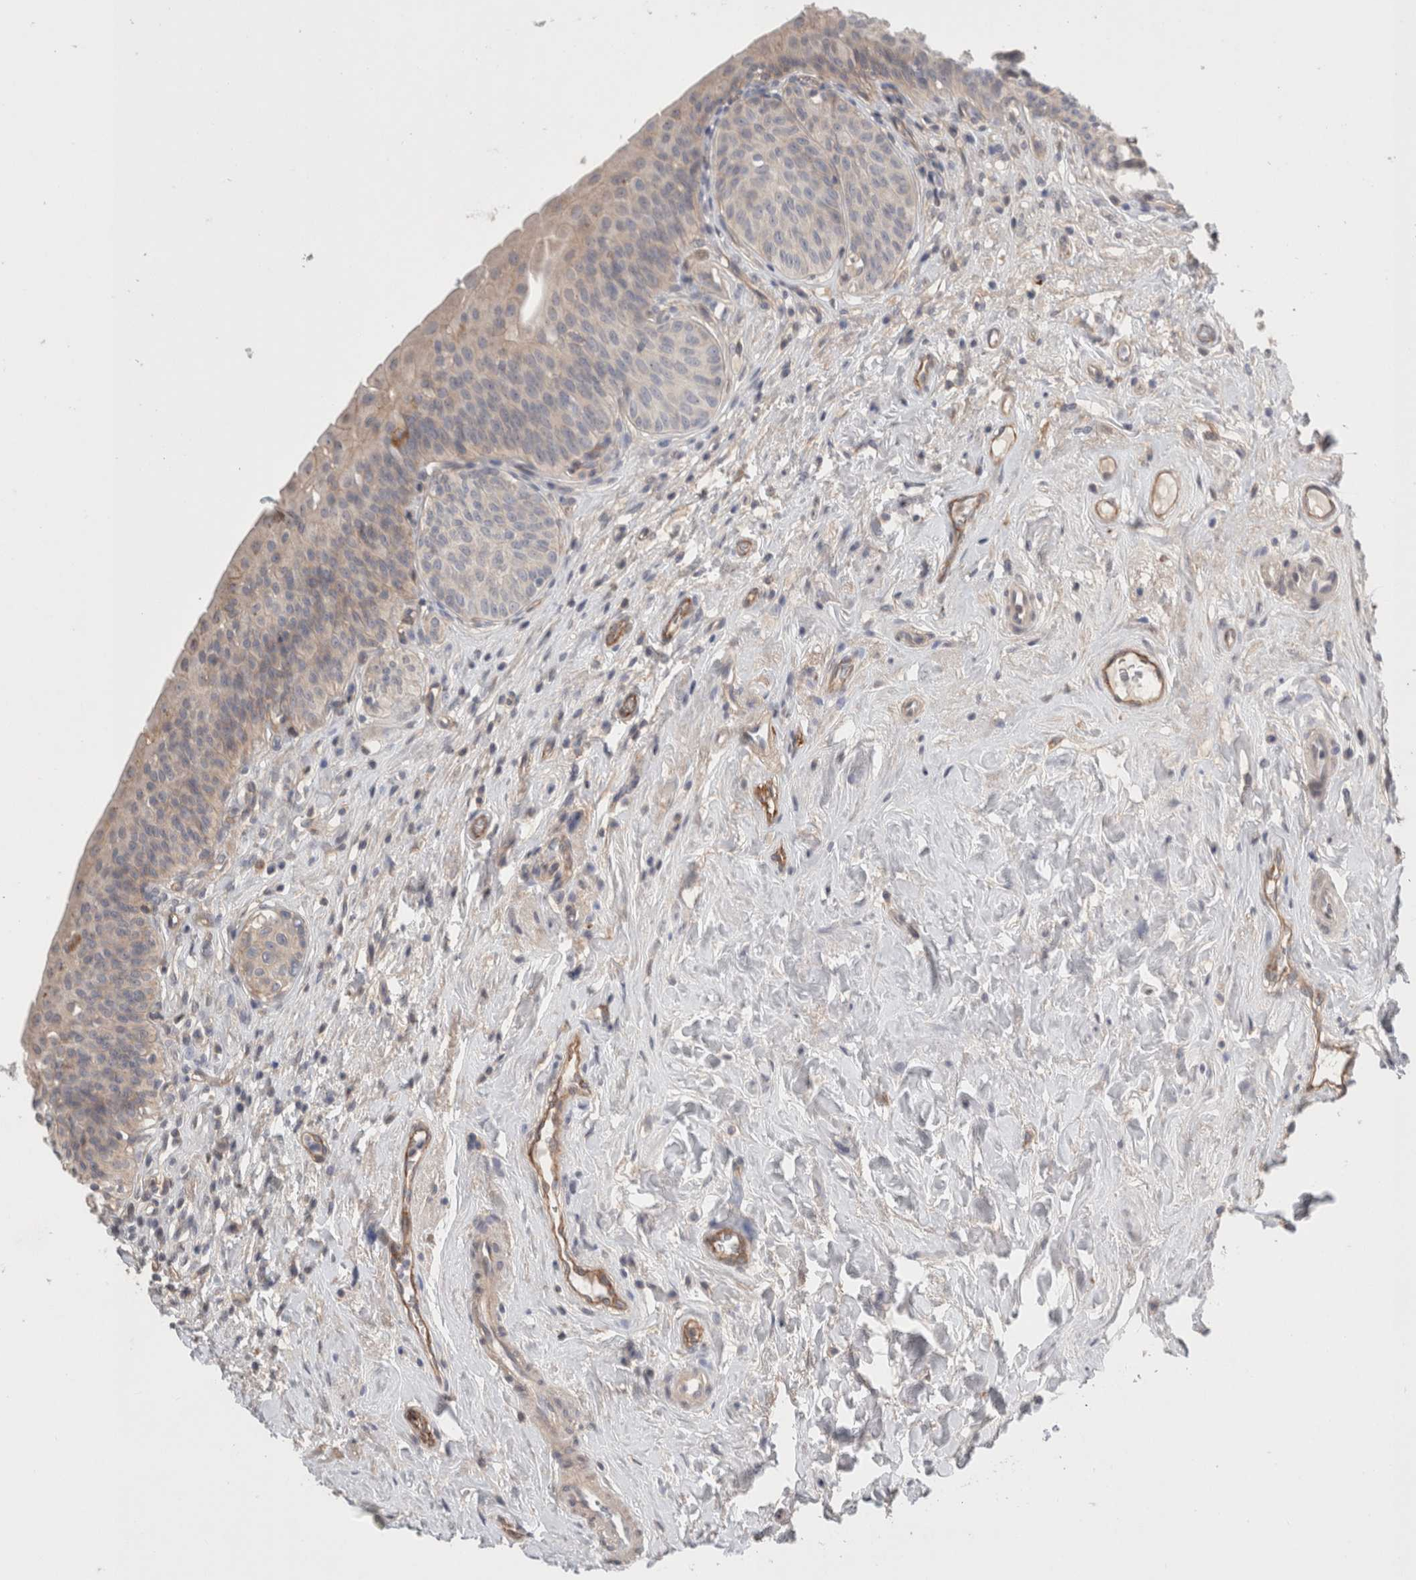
{"staining": {"intensity": "weak", "quantity": "25%-75%", "location": "cytoplasmic/membranous"}, "tissue": "urinary bladder", "cell_type": "Urothelial cells", "image_type": "normal", "snomed": [{"axis": "morphology", "description": "Normal tissue, NOS"}, {"axis": "topography", "description": "Urinary bladder"}], "caption": "IHC (DAB (3,3'-diaminobenzidine)) staining of unremarkable urinary bladder displays weak cytoplasmic/membranous protein staining in about 25%-75% of urothelial cells.", "gene": "RASAL2", "patient": {"sex": "male", "age": 83}}